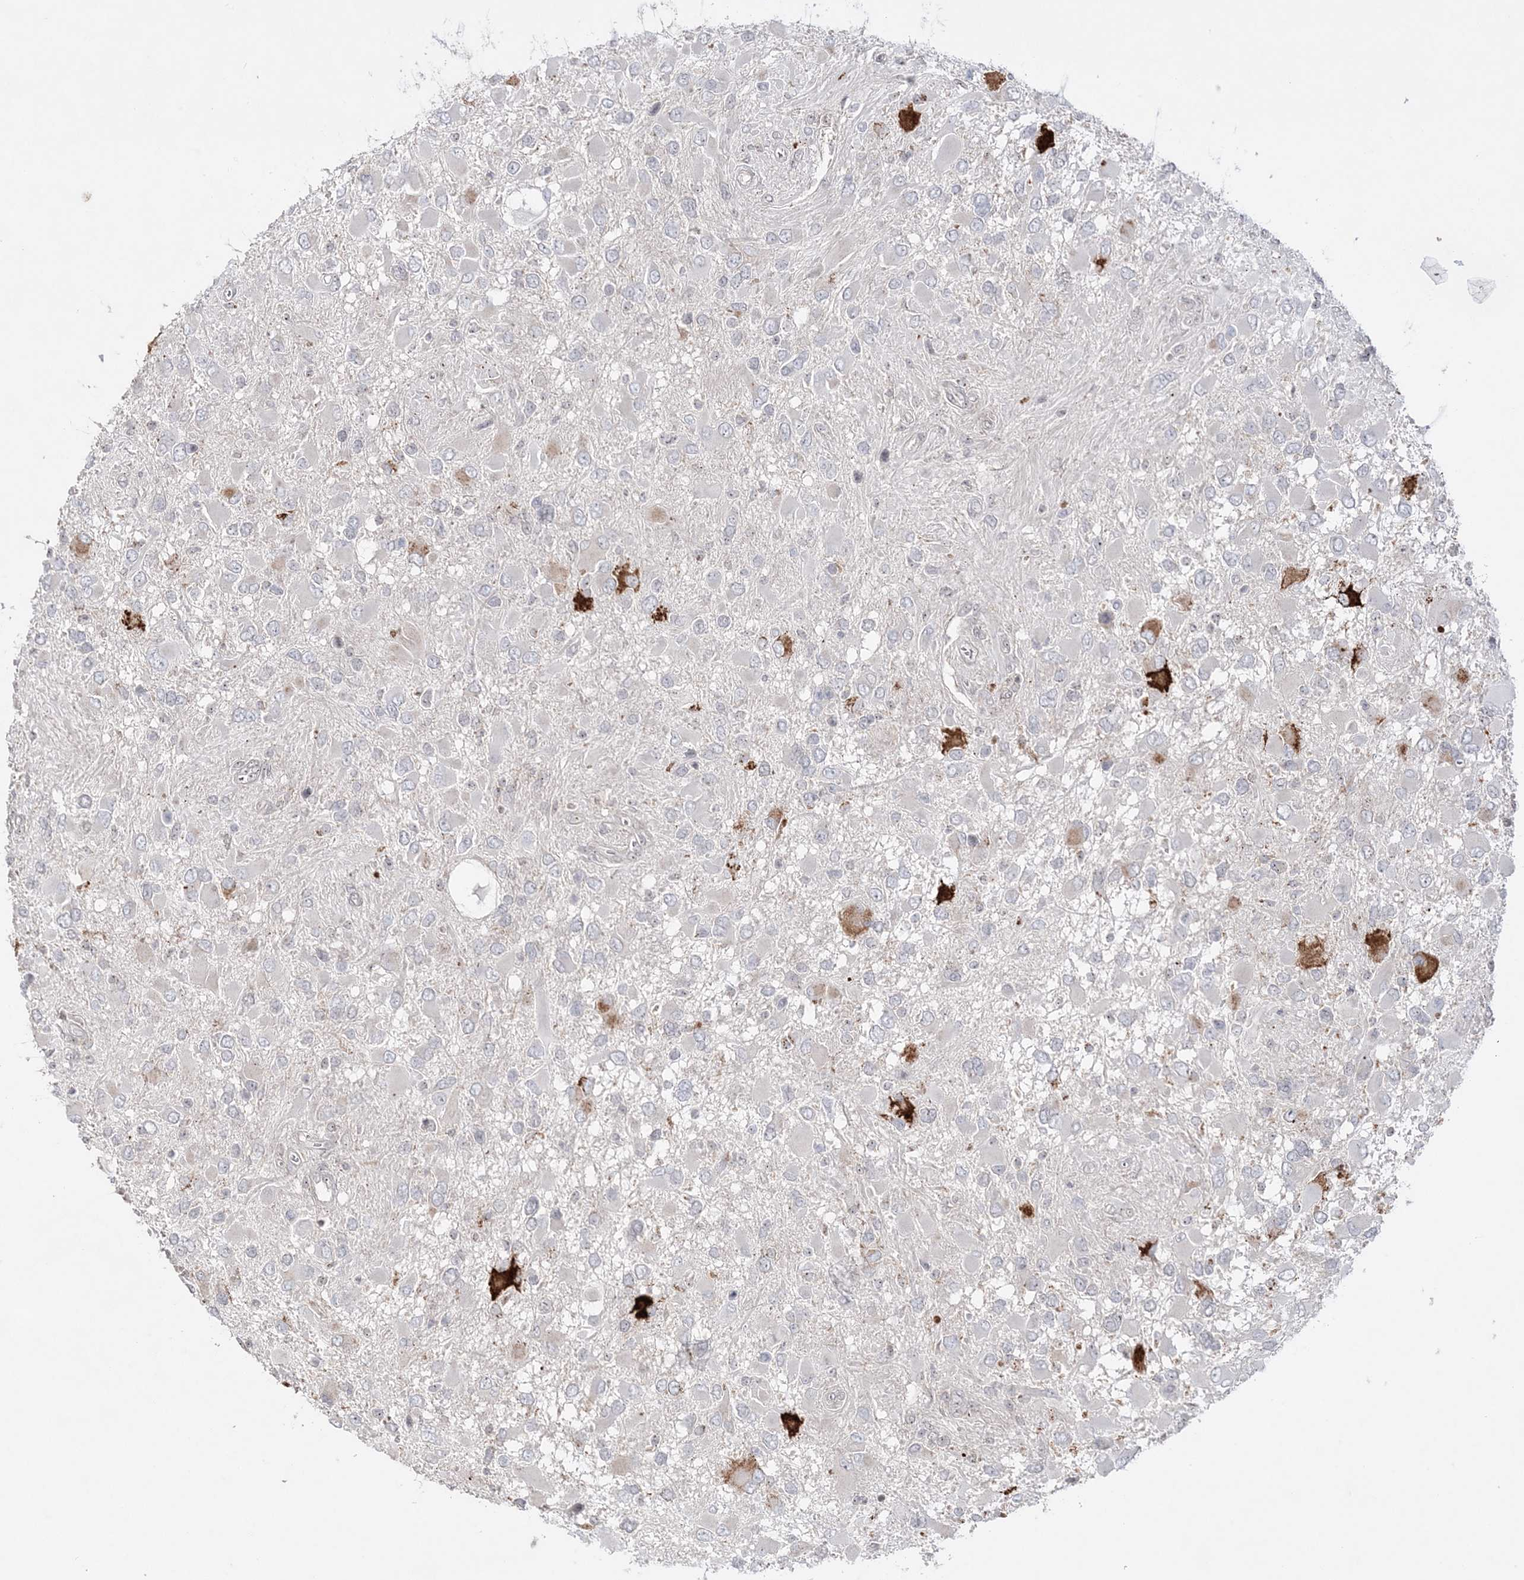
{"staining": {"intensity": "negative", "quantity": "none", "location": "none"}, "tissue": "glioma", "cell_type": "Tumor cells", "image_type": "cancer", "snomed": [{"axis": "morphology", "description": "Glioma, malignant, High grade"}, {"axis": "topography", "description": "Brain"}], "caption": "Malignant glioma (high-grade) was stained to show a protein in brown. There is no significant staining in tumor cells.", "gene": "SH3BP4", "patient": {"sex": "male", "age": 53}}